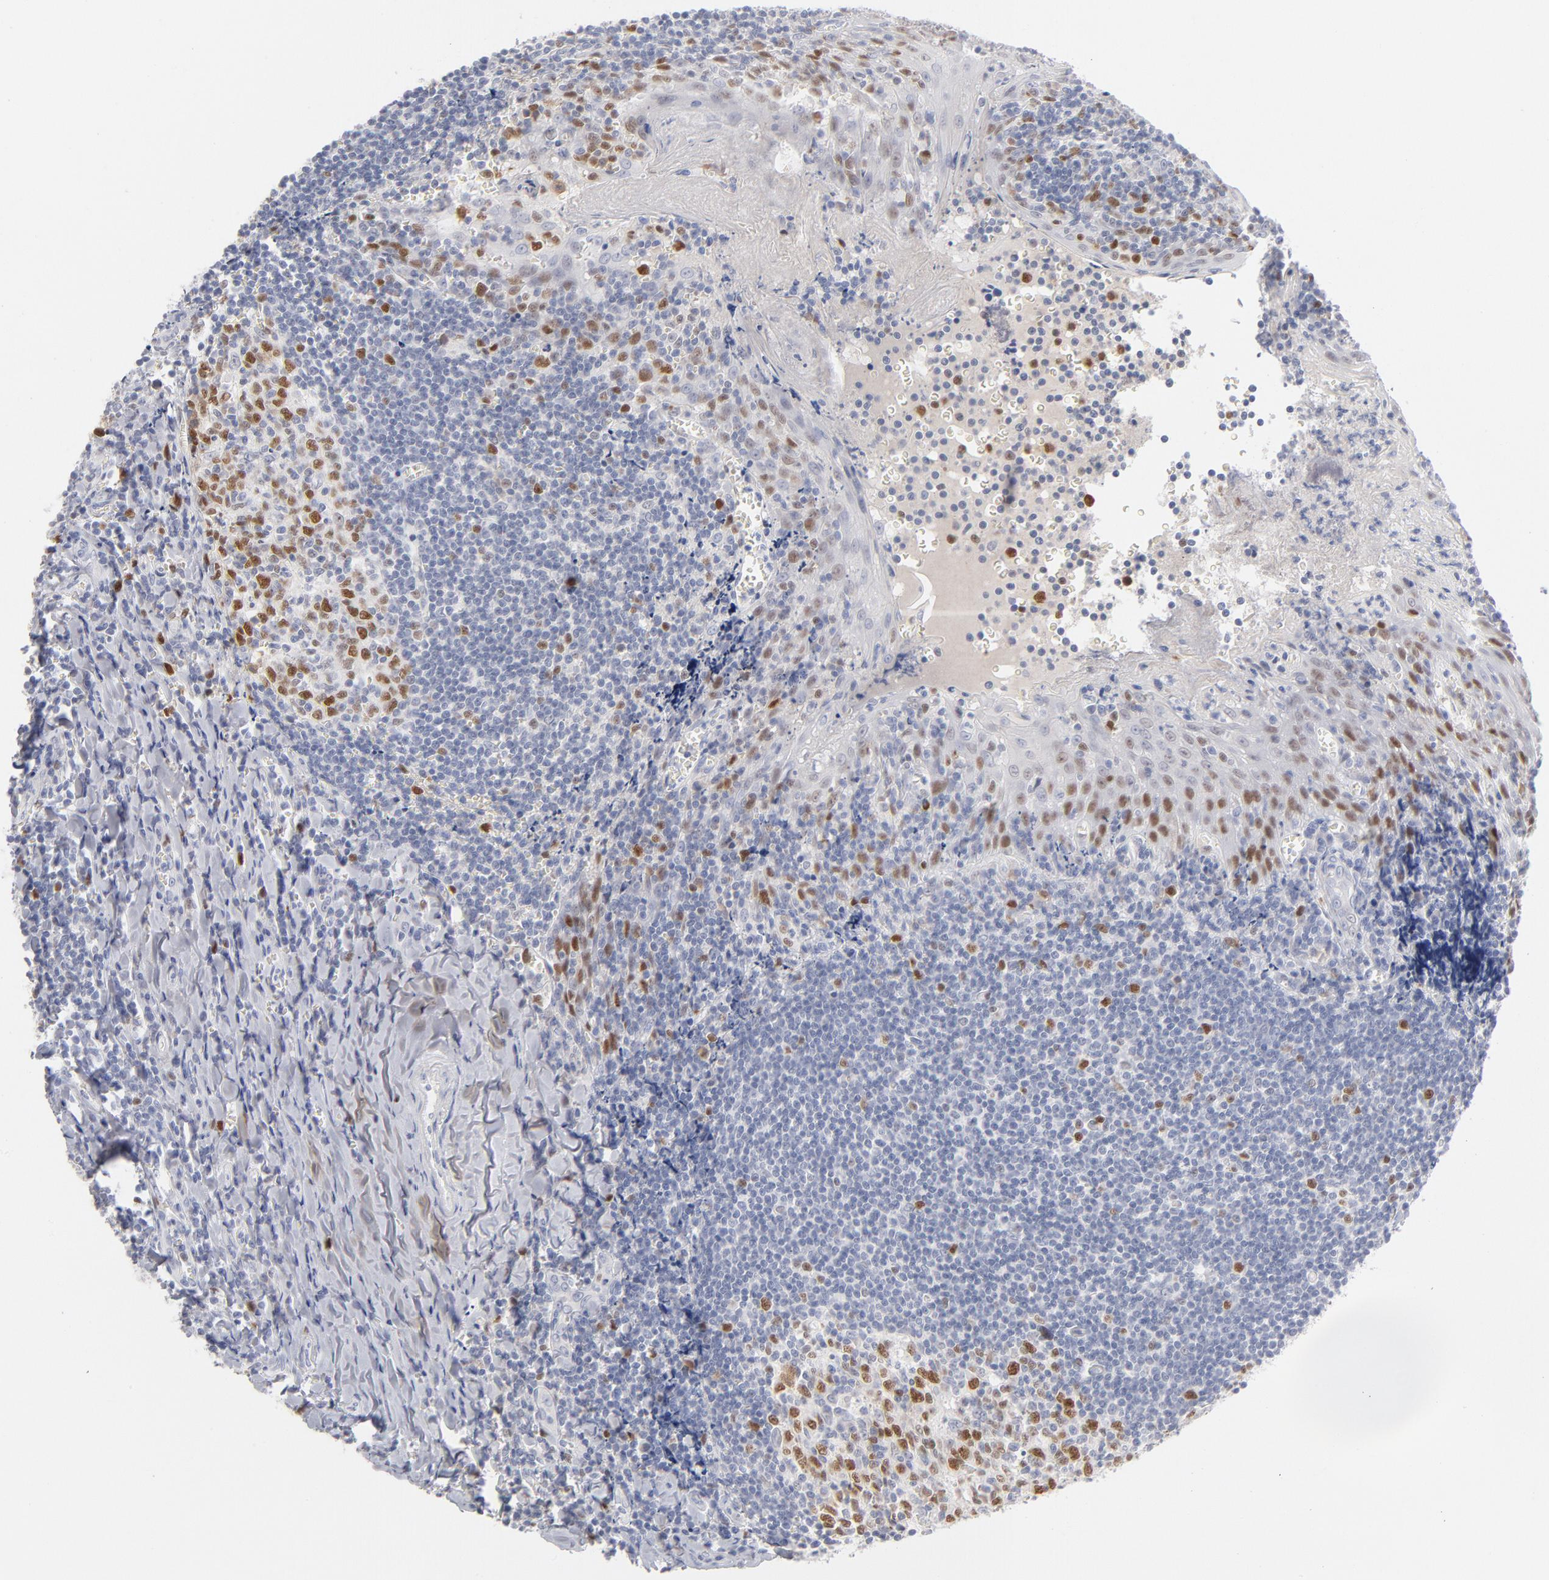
{"staining": {"intensity": "strong", "quantity": "25%-75%", "location": "nuclear"}, "tissue": "tonsil", "cell_type": "Germinal center cells", "image_type": "normal", "snomed": [{"axis": "morphology", "description": "Normal tissue, NOS"}, {"axis": "topography", "description": "Tonsil"}], "caption": "High-magnification brightfield microscopy of unremarkable tonsil stained with DAB (brown) and counterstained with hematoxylin (blue). germinal center cells exhibit strong nuclear positivity is seen in approximately25%-75% of cells. (IHC, brightfield microscopy, high magnification).", "gene": "MCM7", "patient": {"sex": "male", "age": 20}}